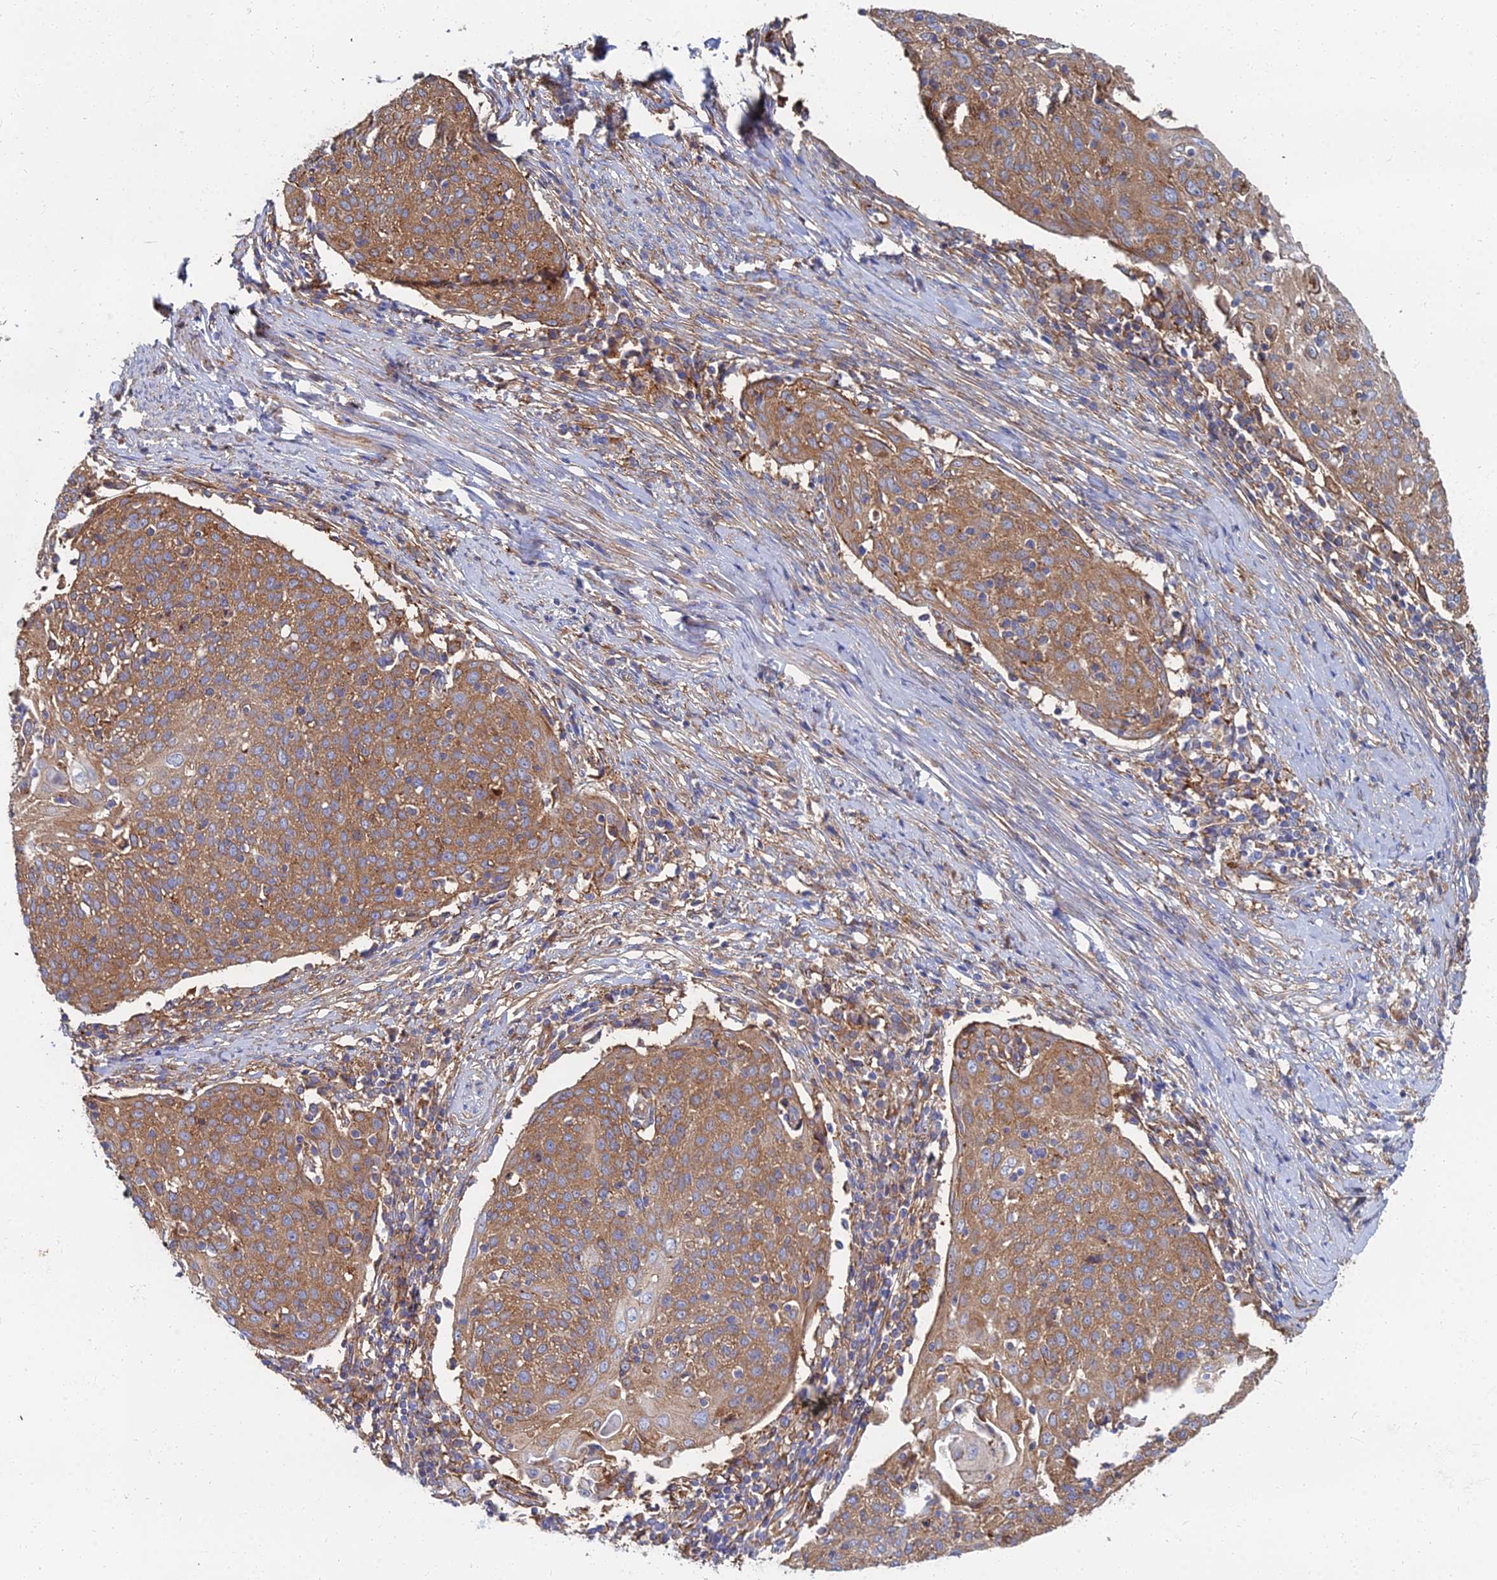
{"staining": {"intensity": "moderate", "quantity": ">75%", "location": "cytoplasmic/membranous"}, "tissue": "cervical cancer", "cell_type": "Tumor cells", "image_type": "cancer", "snomed": [{"axis": "morphology", "description": "Squamous cell carcinoma, NOS"}, {"axis": "topography", "description": "Cervix"}], "caption": "High-magnification brightfield microscopy of cervical cancer stained with DAB (brown) and counterstained with hematoxylin (blue). tumor cells exhibit moderate cytoplasmic/membranous positivity is appreciated in about>75% of cells. (Stains: DAB (3,3'-diaminobenzidine) in brown, nuclei in blue, Microscopy: brightfield microscopy at high magnification).", "gene": "GPR42", "patient": {"sex": "female", "age": 67}}